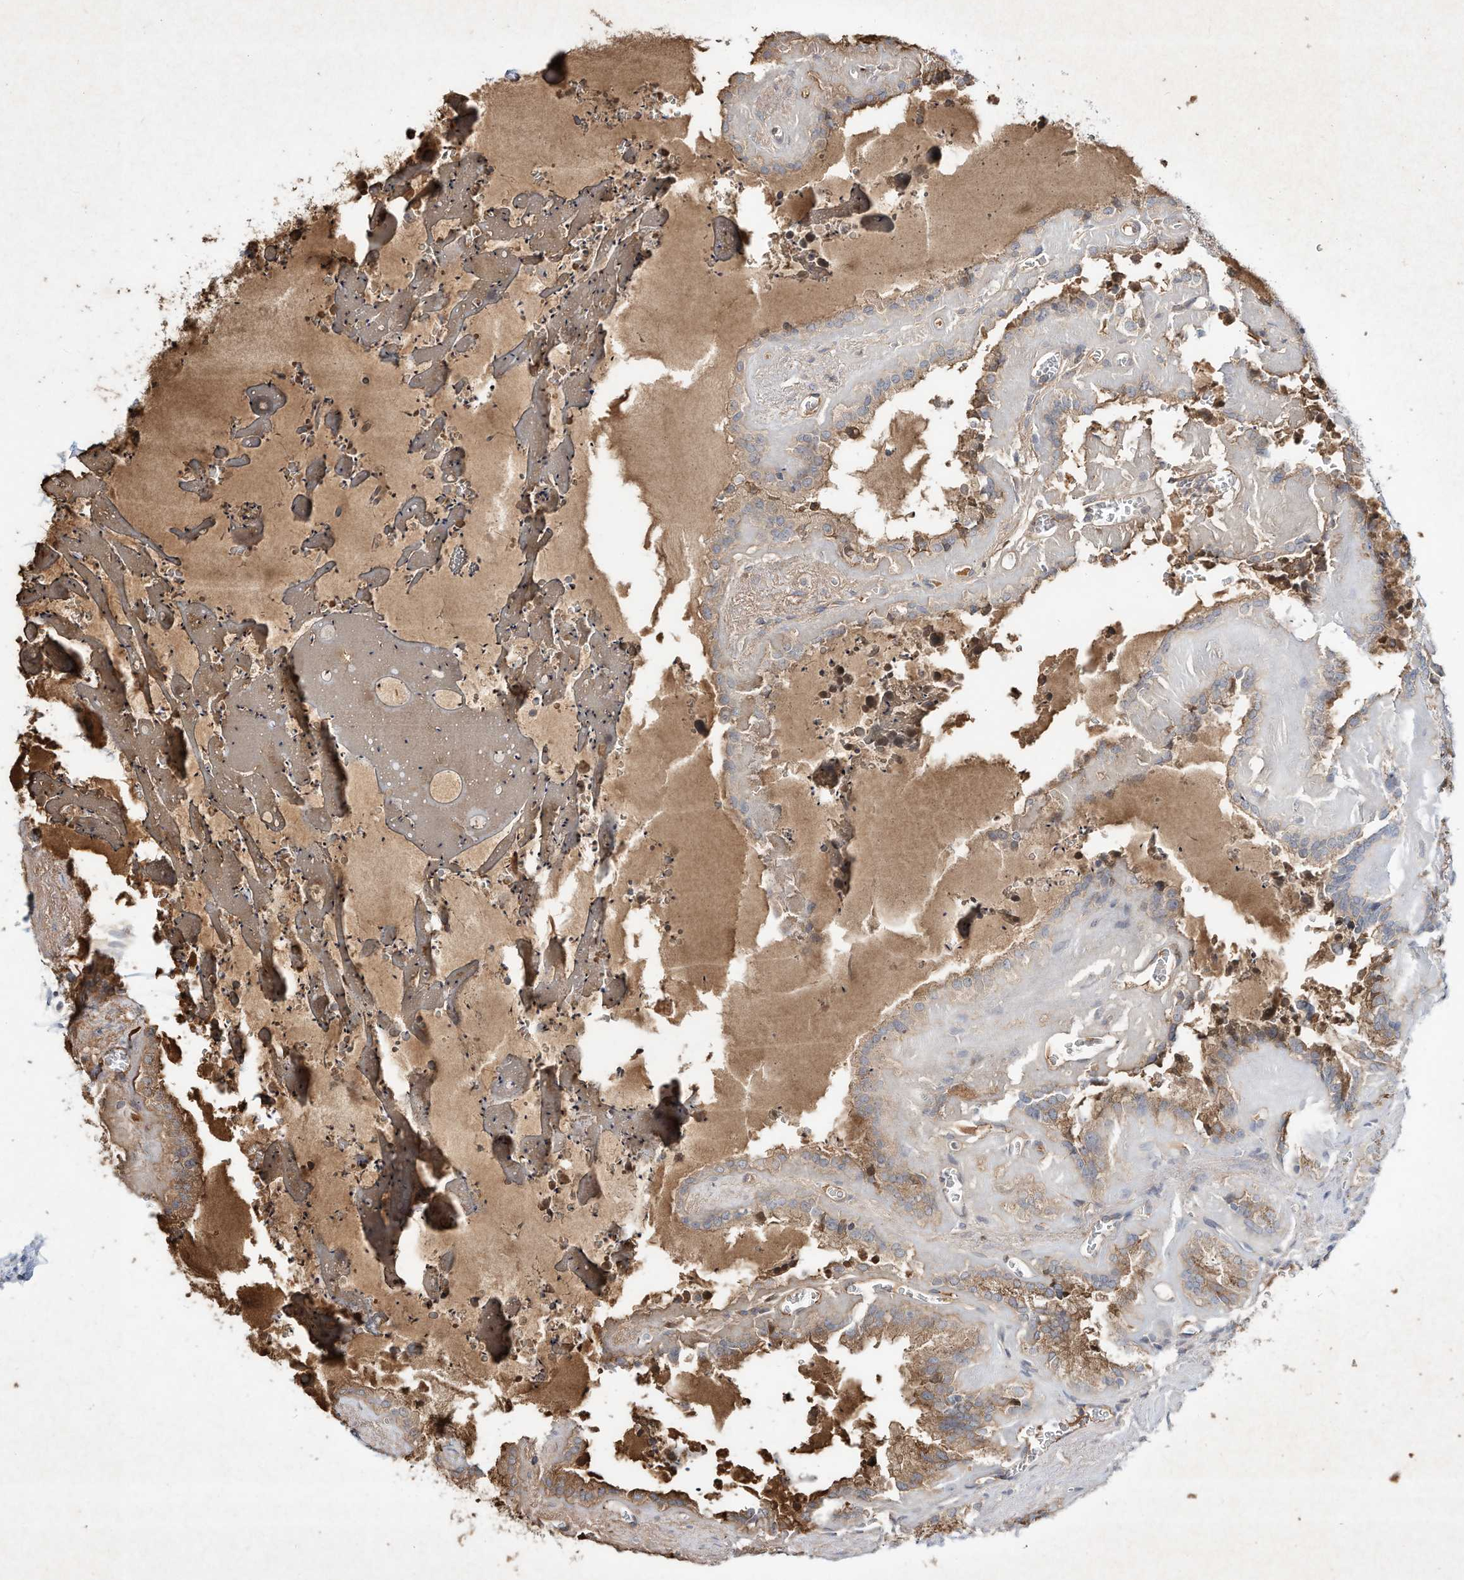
{"staining": {"intensity": "moderate", "quantity": ">75%", "location": "cytoplasmic/membranous"}, "tissue": "seminal vesicle", "cell_type": "Glandular cells", "image_type": "normal", "snomed": [{"axis": "morphology", "description": "Normal tissue, NOS"}, {"axis": "topography", "description": "Prostate"}, {"axis": "topography", "description": "Seminal veicle"}], "caption": "Immunohistochemical staining of benign human seminal vesicle reveals medium levels of moderate cytoplasmic/membranous positivity in approximately >75% of glandular cells.", "gene": "HTR5A", "patient": {"sex": "male", "age": 59}}